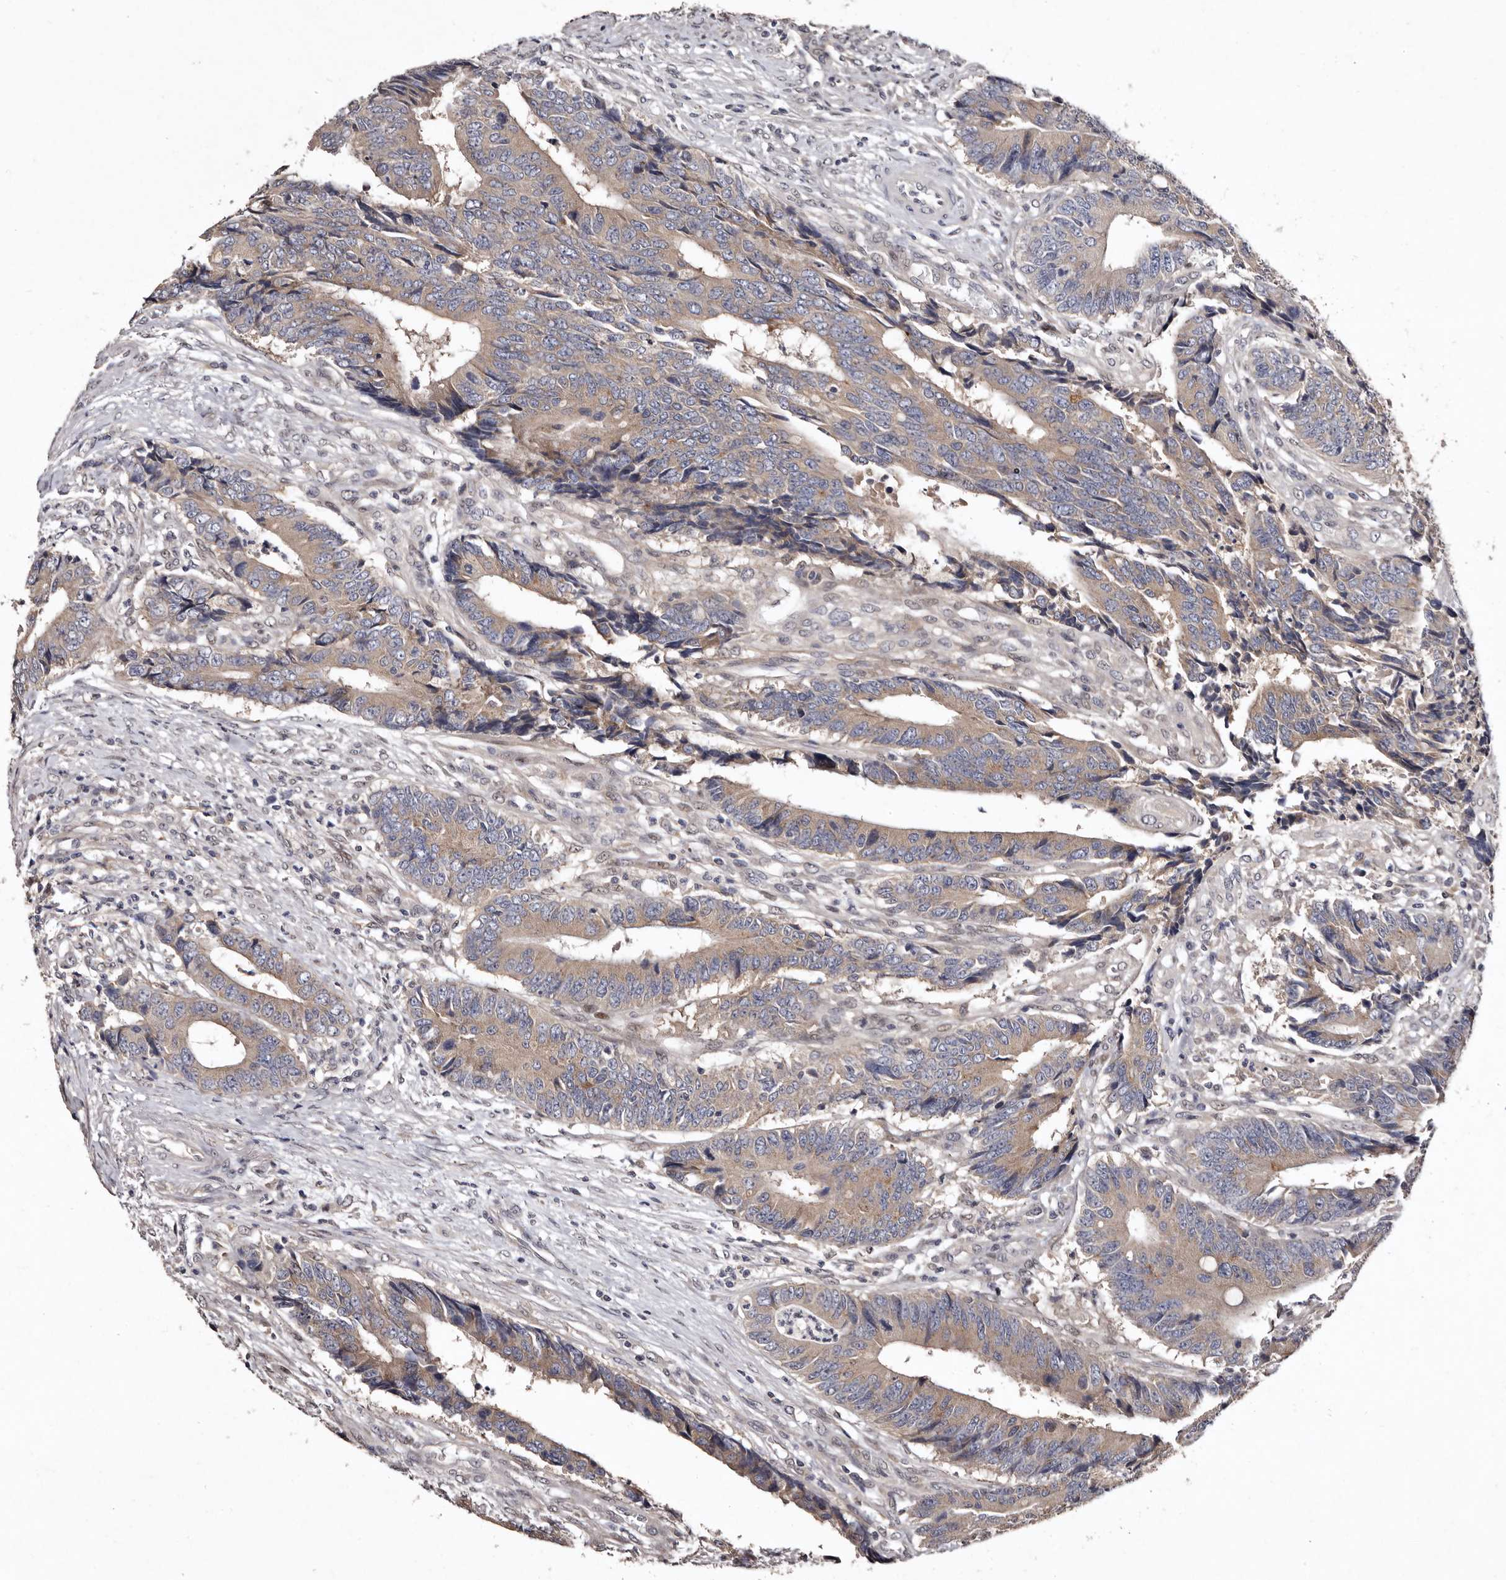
{"staining": {"intensity": "weak", "quantity": ">75%", "location": "cytoplasmic/membranous"}, "tissue": "colorectal cancer", "cell_type": "Tumor cells", "image_type": "cancer", "snomed": [{"axis": "morphology", "description": "Adenocarcinoma, NOS"}, {"axis": "topography", "description": "Rectum"}], "caption": "Colorectal cancer stained for a protein demonstrates weak cytoplasmic/membranous positivity in tumor cells. (Stains: DAB (3,3'-diaminobenzidine) in brown, nuclei in blue, Microscopy: brightfield microscopy at high magnification).", "gene": "FAM91A1", "patient": {"sex": "male", "age": 84}}